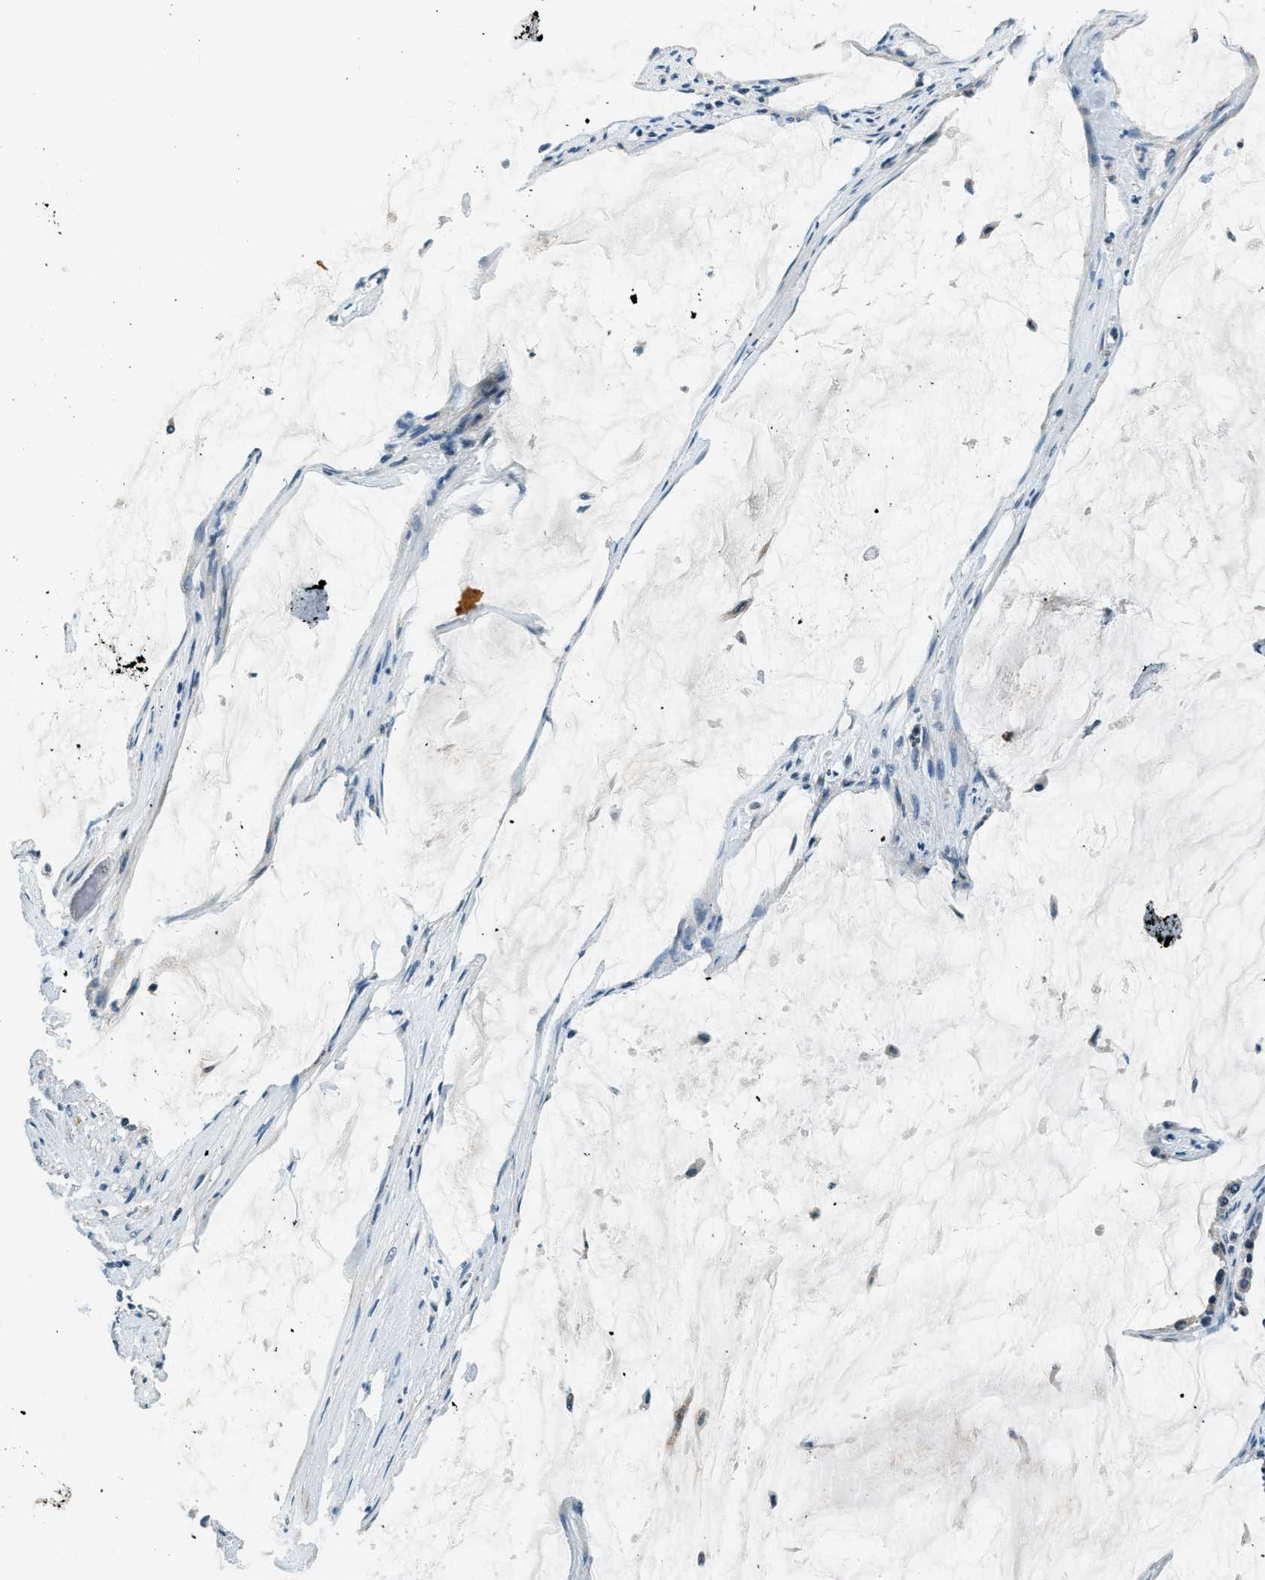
{"staining": {"intensity": "negative", "quantity": "none", "location": "none"}, "tissue": "pancreatic cancer", "cell_type": "Tumor cells", "image_type": "cancer", "snomed": [{"axis": "morphology", "description": "Adenocarcinoma, NOS"}, {"axis": "topography", "description": "Pancreas"}], "caption": "Immunohistochemistry photomicrograph of human pancreatic cancer stained for a protein (brown), which reveals no staining in tumor cells. (Stains: DAB immunohistochemistry with hematoxylin counter stain, Microscopy: brightfield microscopy at high magnification).", "gene": "NME8", "patient": {"sex": "male", "age": 41}}